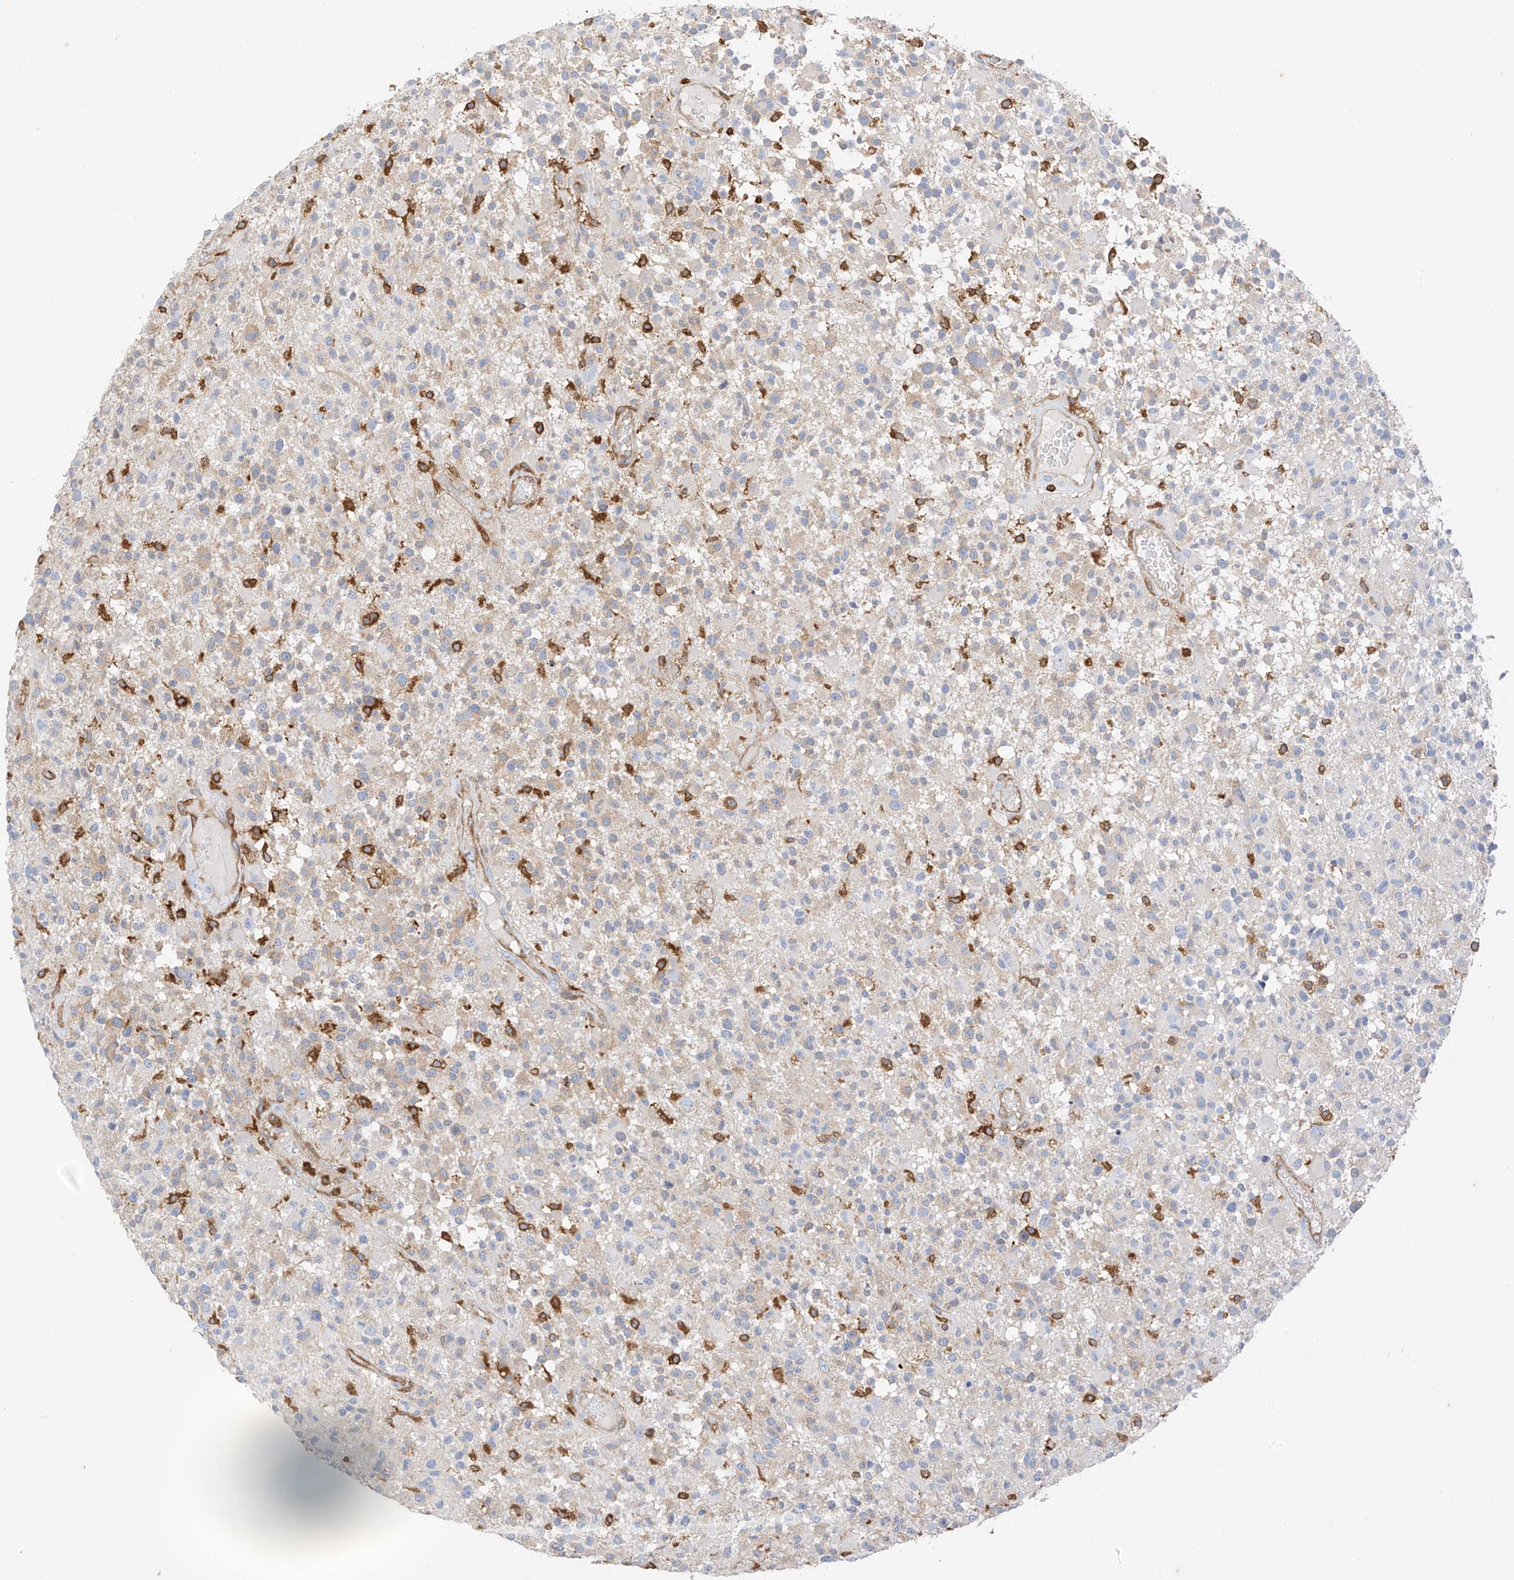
{"staining": {"intensity": "negative", "quantity": "none", "location": "none"}, "tissue": "glioma", "cell_type": "Tumor cells", "image_type": "cancer", "snomed": [{"axis": "morphology", "description": "Glioma, malignant, High grade"}, {"axis": "morphology", "description": "Glioblastoma, NOS"}, {"axis": "topography", "description": "Brain"}], "caption": "This is an immunohistochemistry (IHC) micrograph of glioma. There is no expression in tumor cells.", "gene": "ARHGAP25", "patient": {"sex": "male", "age": 60}}